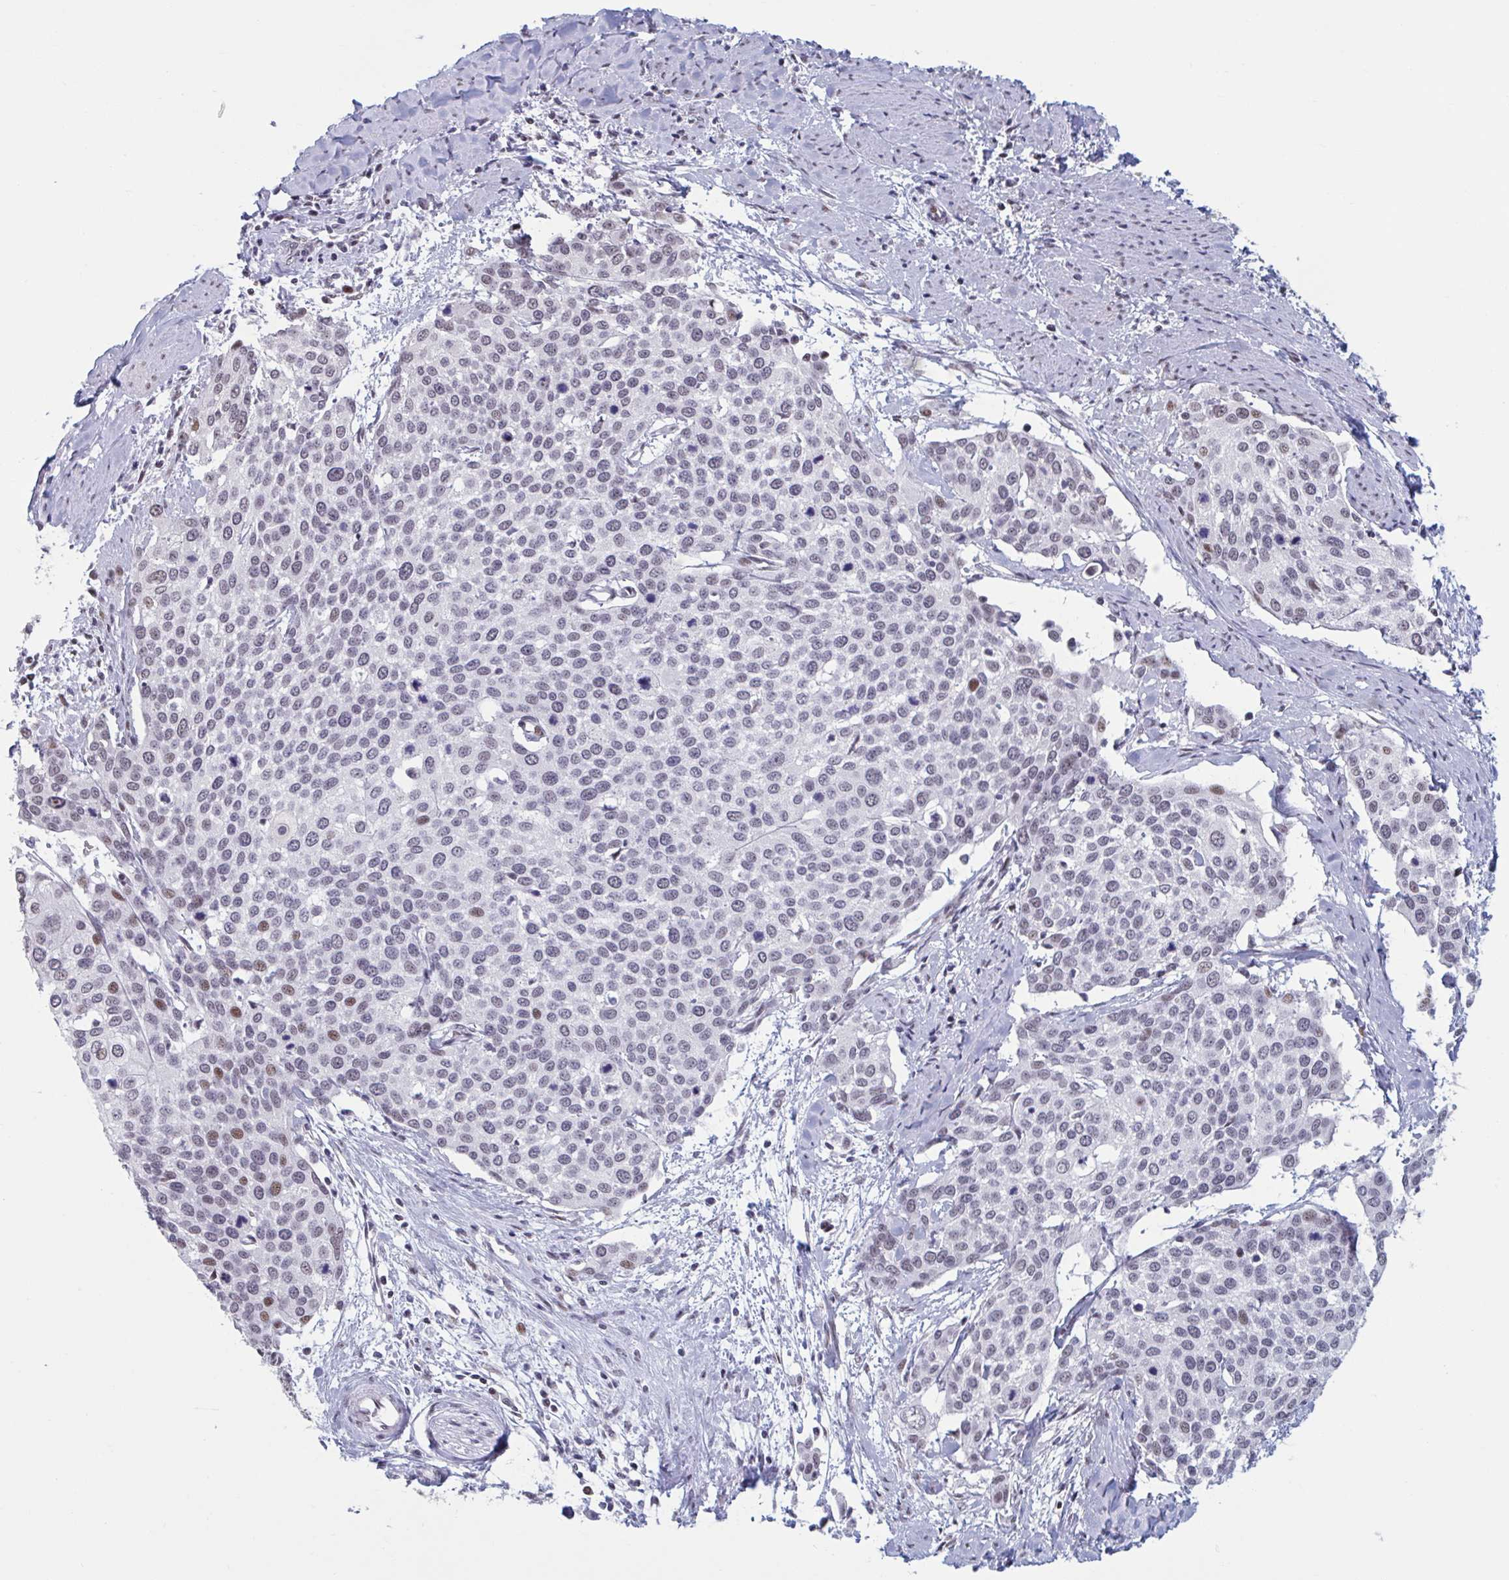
{"staining": {"intensity": "moderate", "quantity": "<25%", "location": "nuclear"}, "tissue": "cervical cancer", "cell_type": "Tumor cells", "image_type": "cancer", "snomed": [{"axis": "morphology", "description": "Squamous cell carcinoma, NOS"}, {"axis": "topography", "description": "Cervix"}], "caption": "This is a histology image of immunohistochemistry staining of cervical cancer (squamous cell carcinoma), which shows moderate positivity in the nuclear of tumor cells.", "gene": "HSD17B6", "patient": {"sex": "female", "age": 44}}